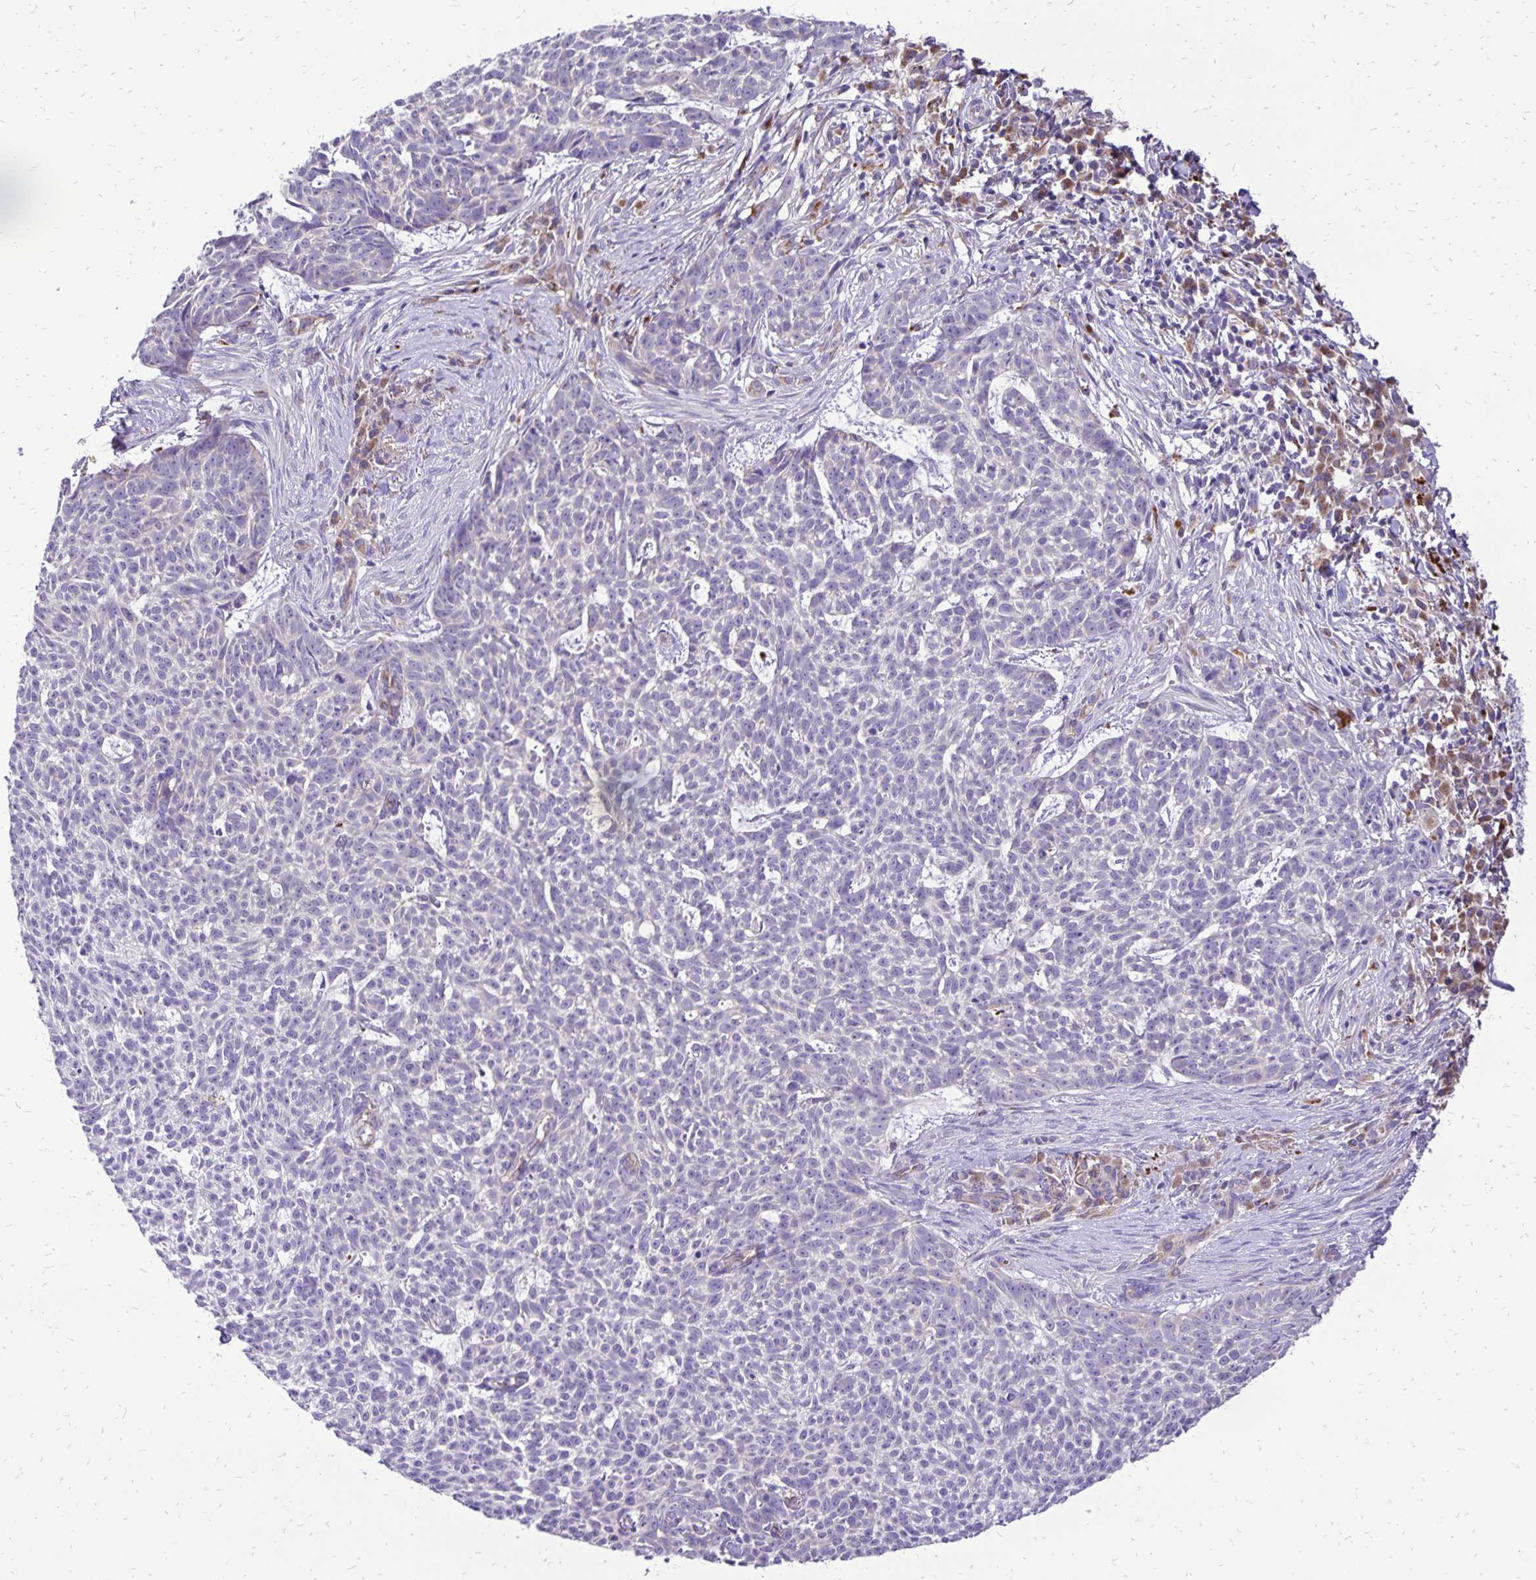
{"staining": {"intensity": "negative", "quantity": "none", "location": "none"}, "tissue": "skin cancer", "cell_type": "Tumor cells", "image_type": "cancer", "snomed": [{"axis": "morphology", "description": "Basal cell carcinoma"}, {"axis": "topography", "description": "Skin"}], "caption": "This is an immunohistochemistry image of human skin cancer (basal cell carcinoma). There is no staining in tumor cells.", "gene": "EIF5A", "patient": {"sex": "female", "age": 93}}